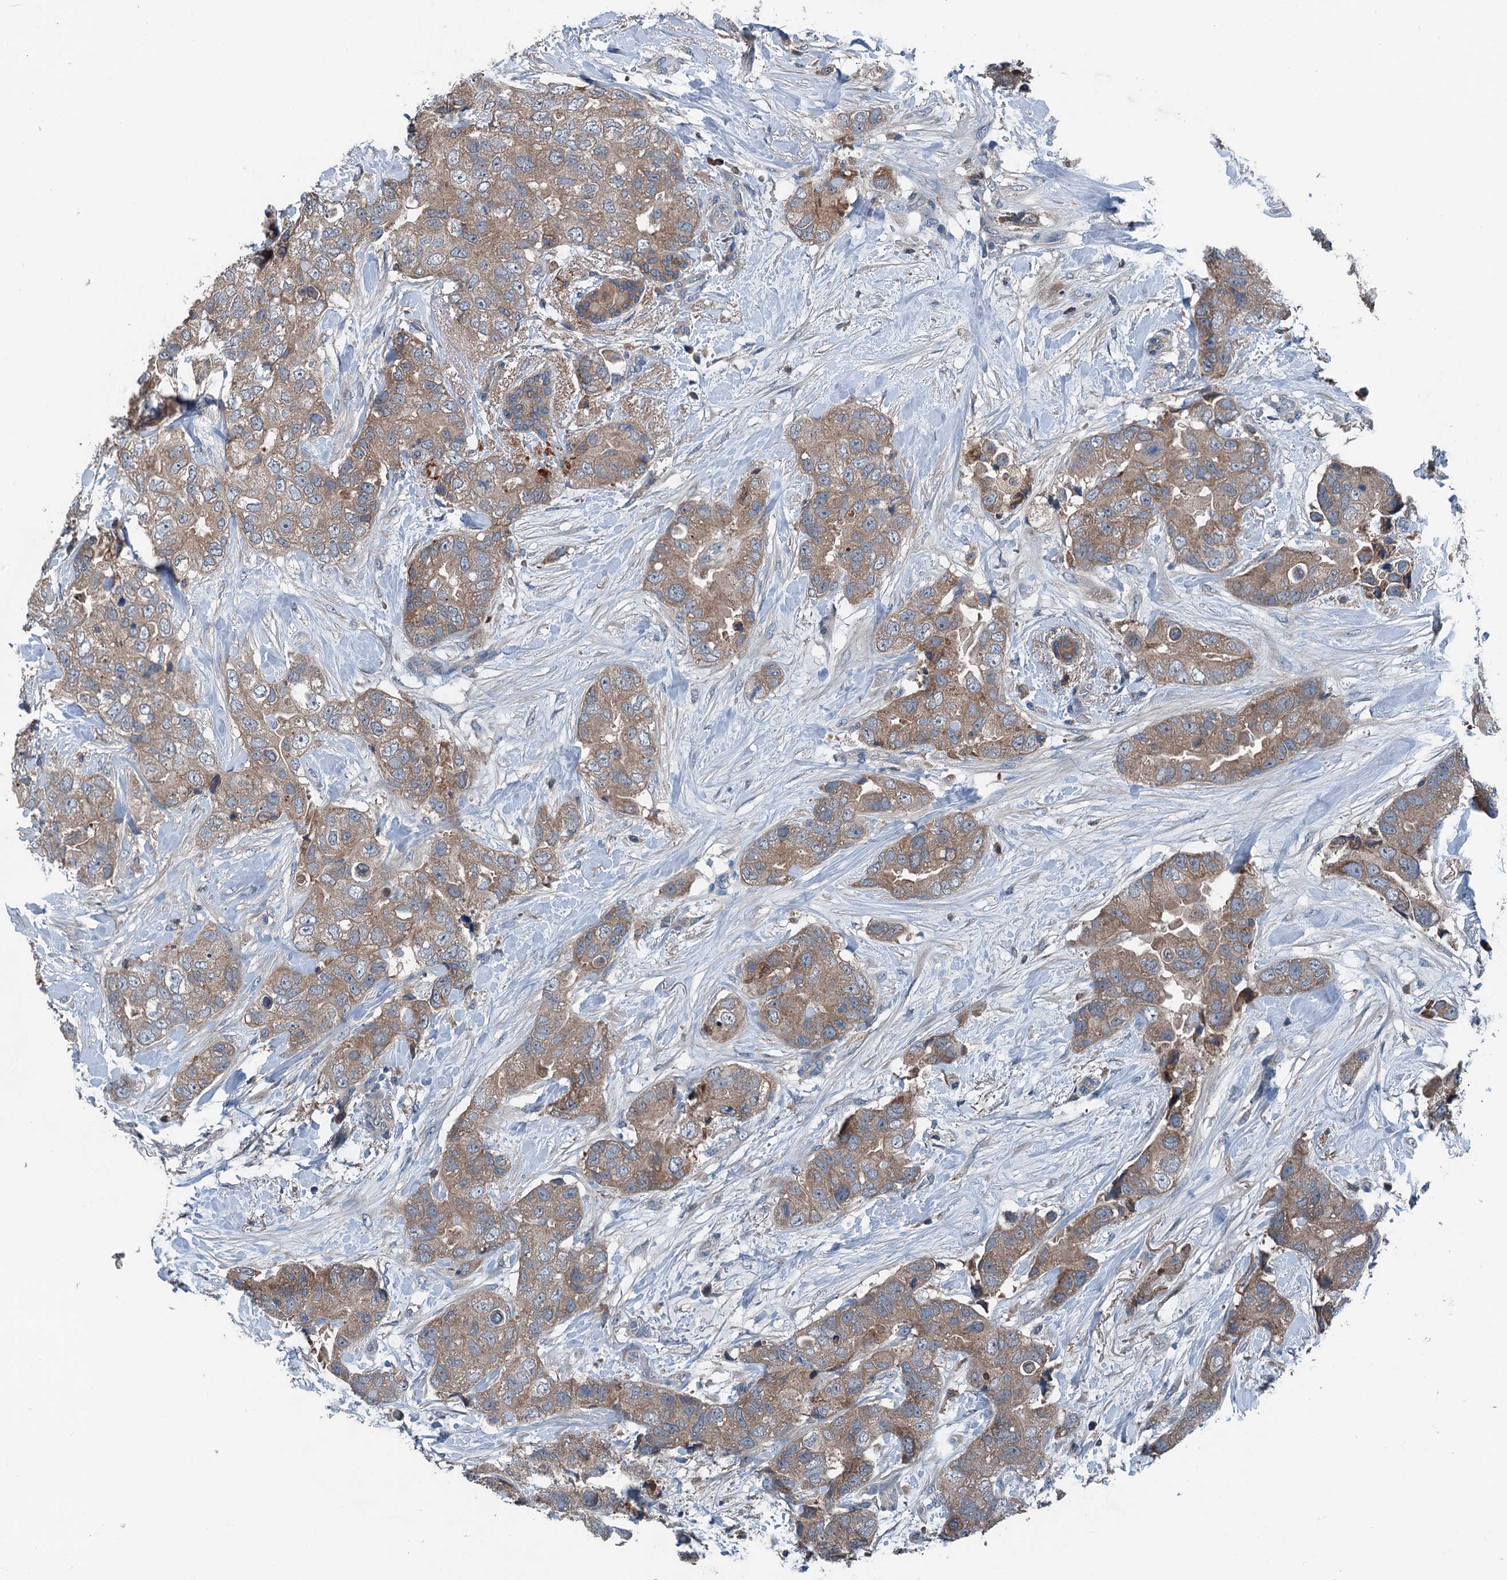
{"staining": {"intensity": "moderate", "quantity": ">75%", "location": "cytoplasmic/membranous"}, "tissue": "breast cancer", "cell_type": "Tumor cells", "image_type": "cancer", "snomed": [{"axis": "morphology", "description": "Duct carcinoma"}, {"axis": "topography", "description": "Breast"}], "caption": "Breast cancer (invasive ductal carcinoma) stained with a brown dye displays moderate cytoplasmic/membranous positive positivity in approximately >75% of tumor cells.", "gene": "PDSS1", "patient": {"sex": "female", "age": 62}}